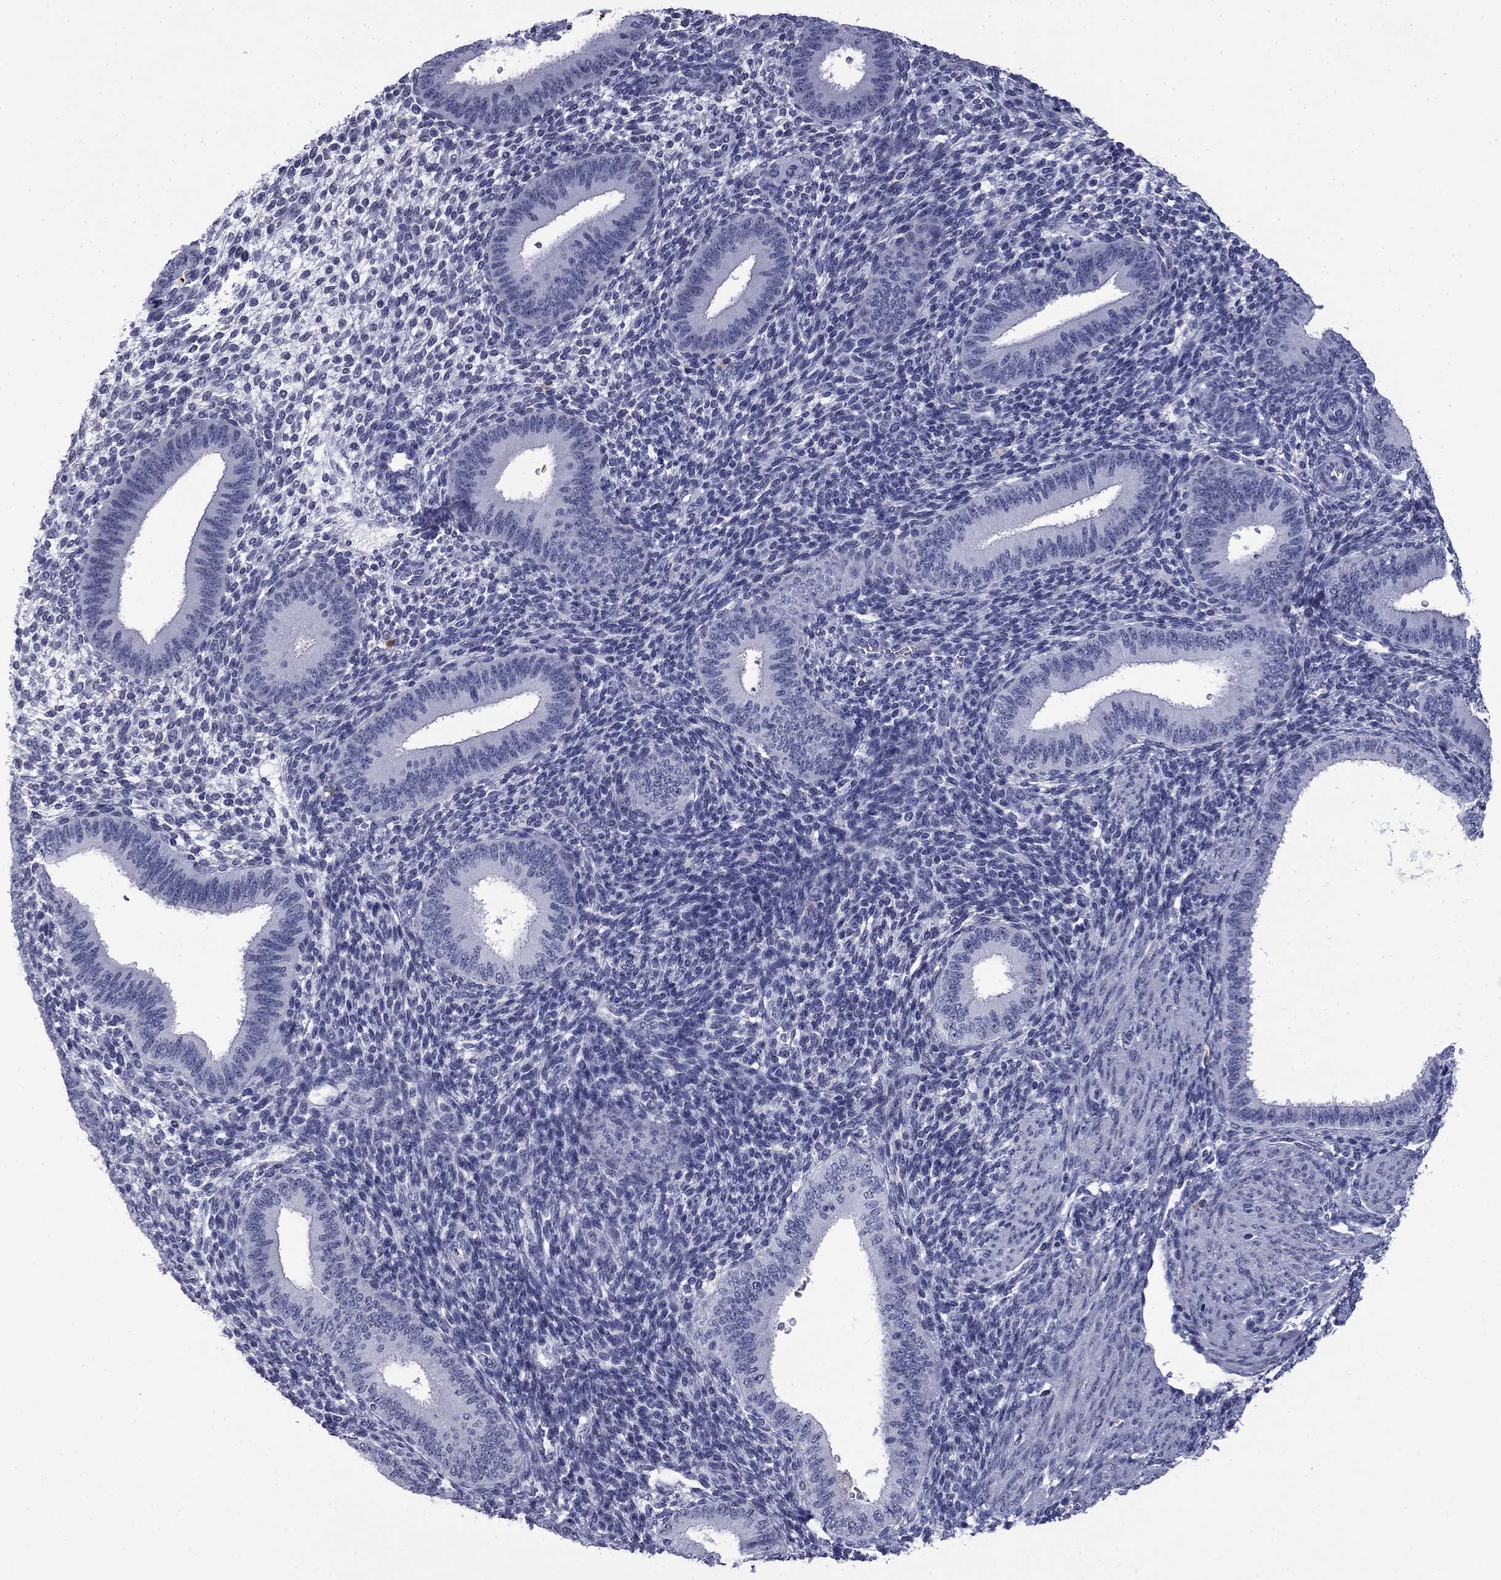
{"staining": {"intensity": "negative", "quantity": "none", "location": "none"}, "tissue": "endometrium", "cell_type": "Cells in endometrial stroma", "image_type": "normal", "snomed": [{"axis": "morphology", "description": "Normal tissue, NOS"}, {"axis": "topography", "description": "Endometrium"}], "caption": "Endometrium was stained to show a protein in brown. There is no significant expression in cells in endometrial stroma. The staining is performed using DAB (3,3'-diaminobenzidine) brown chromogen with nuclei counter-stained in using hematoxylin.", "gene": "BCL2L14", "patient": {"sex": "female", "age": 39}}